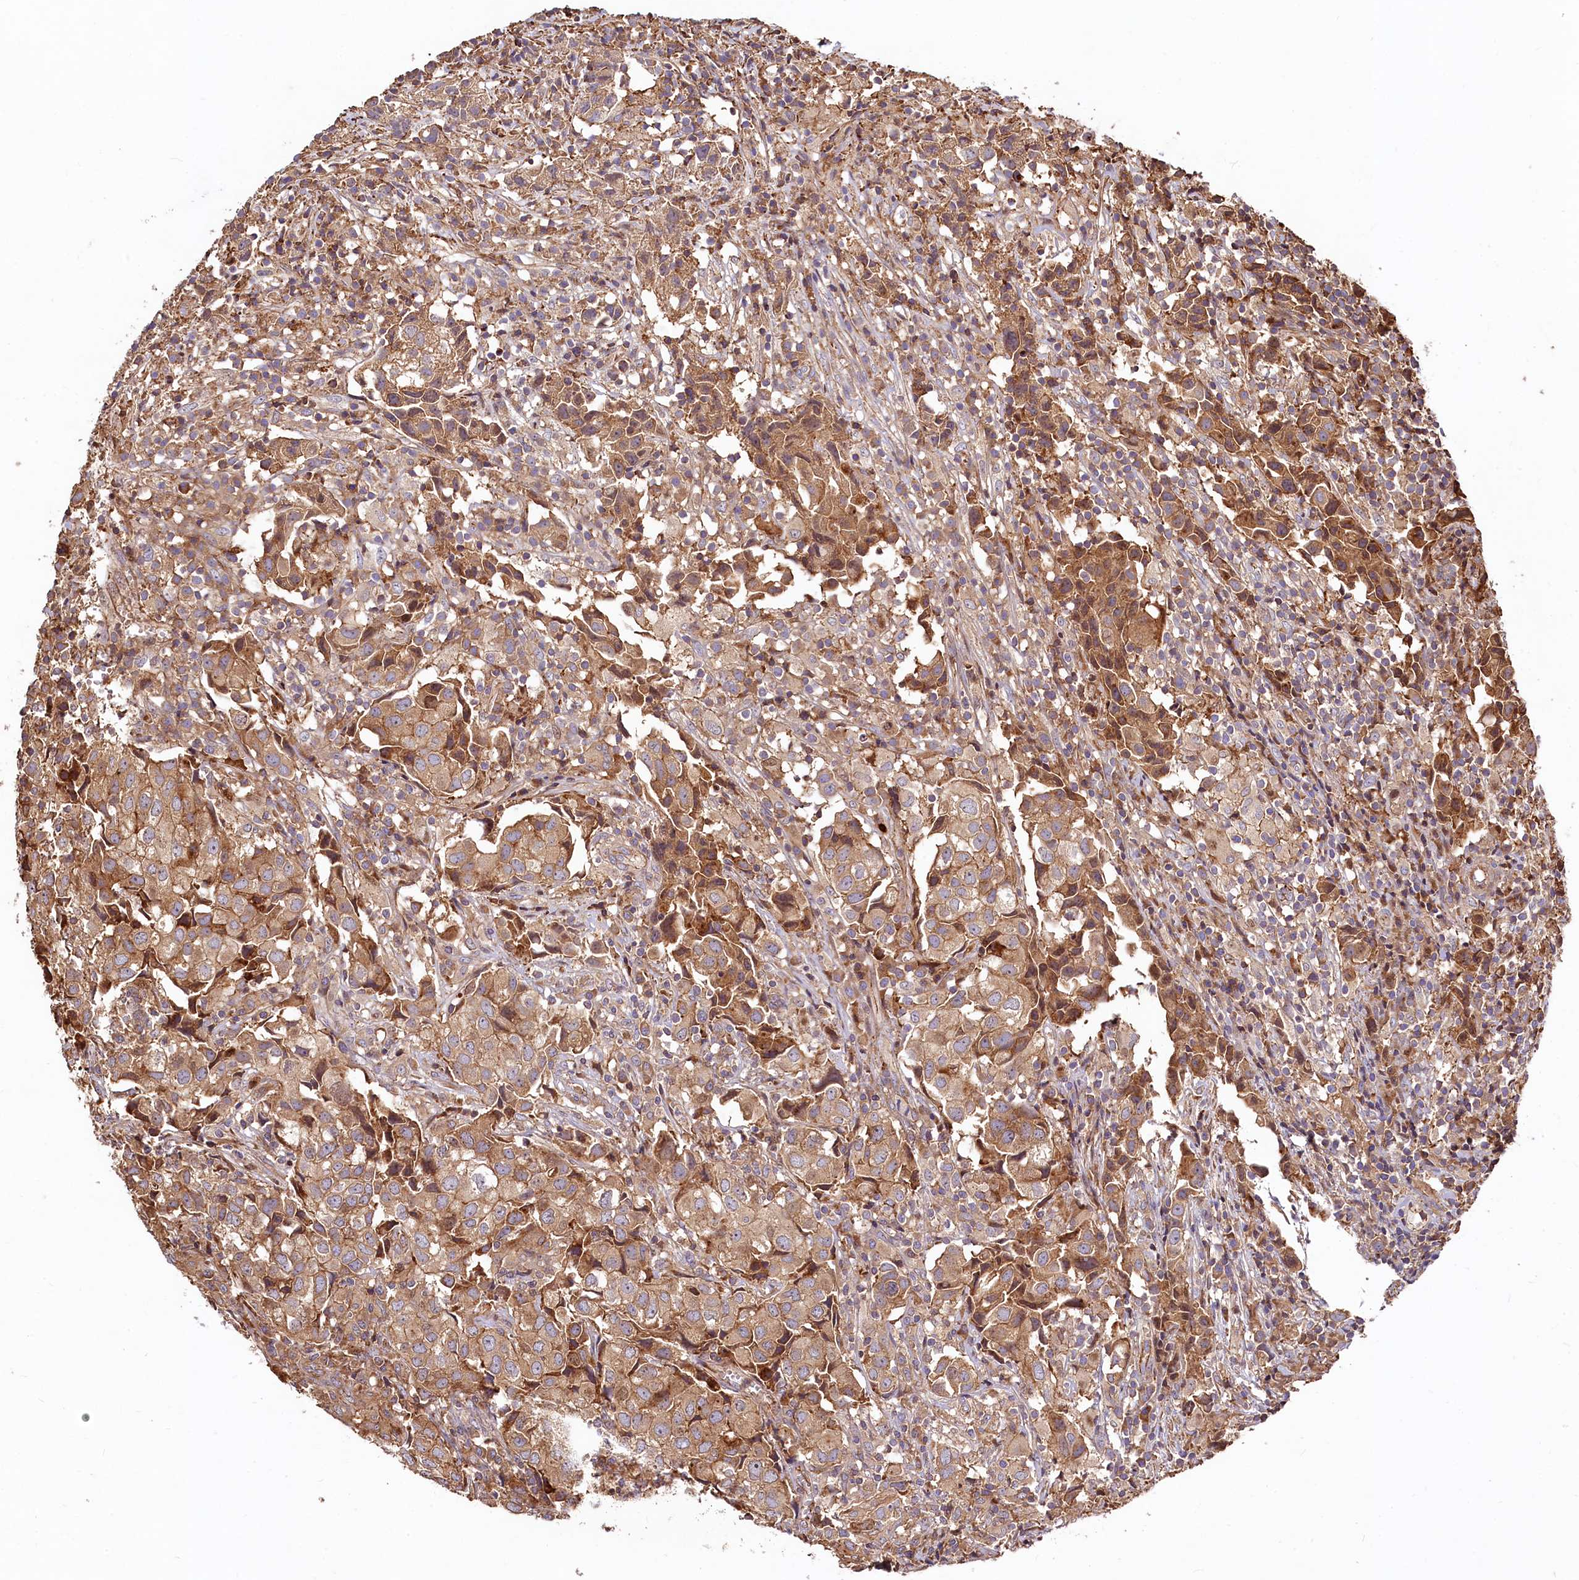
{"staining": {"intensity": "moderate", "quantity": ">75%", "location": "cytoplasmic/membranous"}, "tissue": "urothelial cancer", "cell_type": "Tumor cells", "image_type": "cancer", "snomed": [{"axis": "morphology", "description": "Urothelial carcinoma, High grade"}, {"axis": "topography", "description": "Urinary bladder"}], "caption": "Immunohistochemical staining of urothelial cancer displays medium levels of moderate cytoplasmic/membranous protein staining in about >75% of tumor cells. (Stains: DAB (3,3'-diaminobenzidine) in brown, nuclei in blue, Microscopy: brightfield microscopy at high magnification).", "gene": "KLHDC4", "patient": {"sex": "female", "age": 75}}